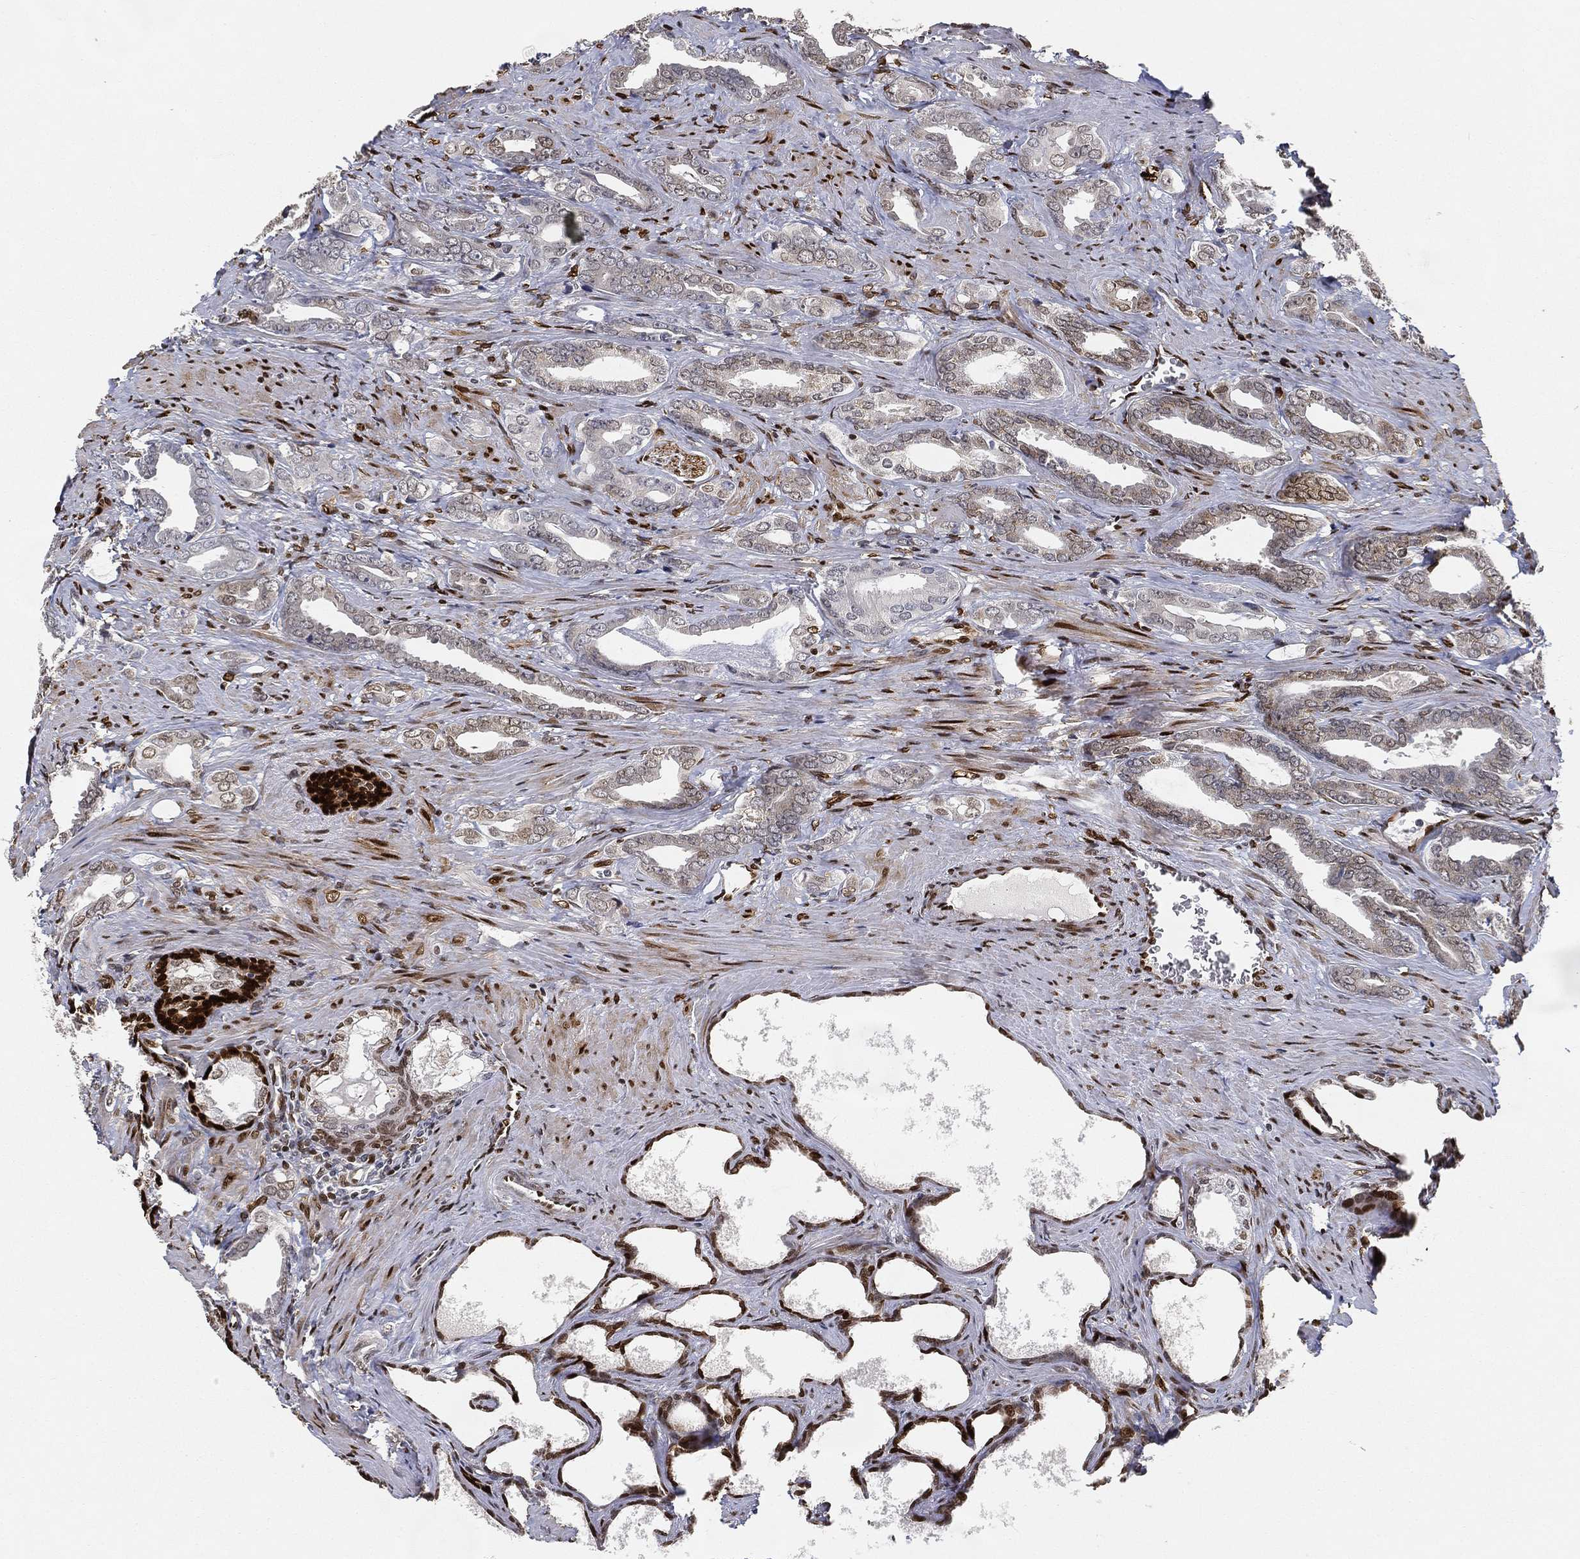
{"staining": {"intensity": "moderate", "quantity": "<25%", "location": "nuclear"}, "tissue": "prostate cancer", "cell_type": "Tumor cells", "image_type": "cancer", "snomed": [{"axis": "morphology", "description": "Adenocarcinoma, NOS"}, {"axis": "topography", "description": "Prostate"}], "caption": "A histopathology image of human adenocarcinoma (prostate) stained for a protein demonstrates moderate nuclear brown staining in tumor cells.", "gene": "LMNB1", "patient": {"sex": "male", "age": 66}}